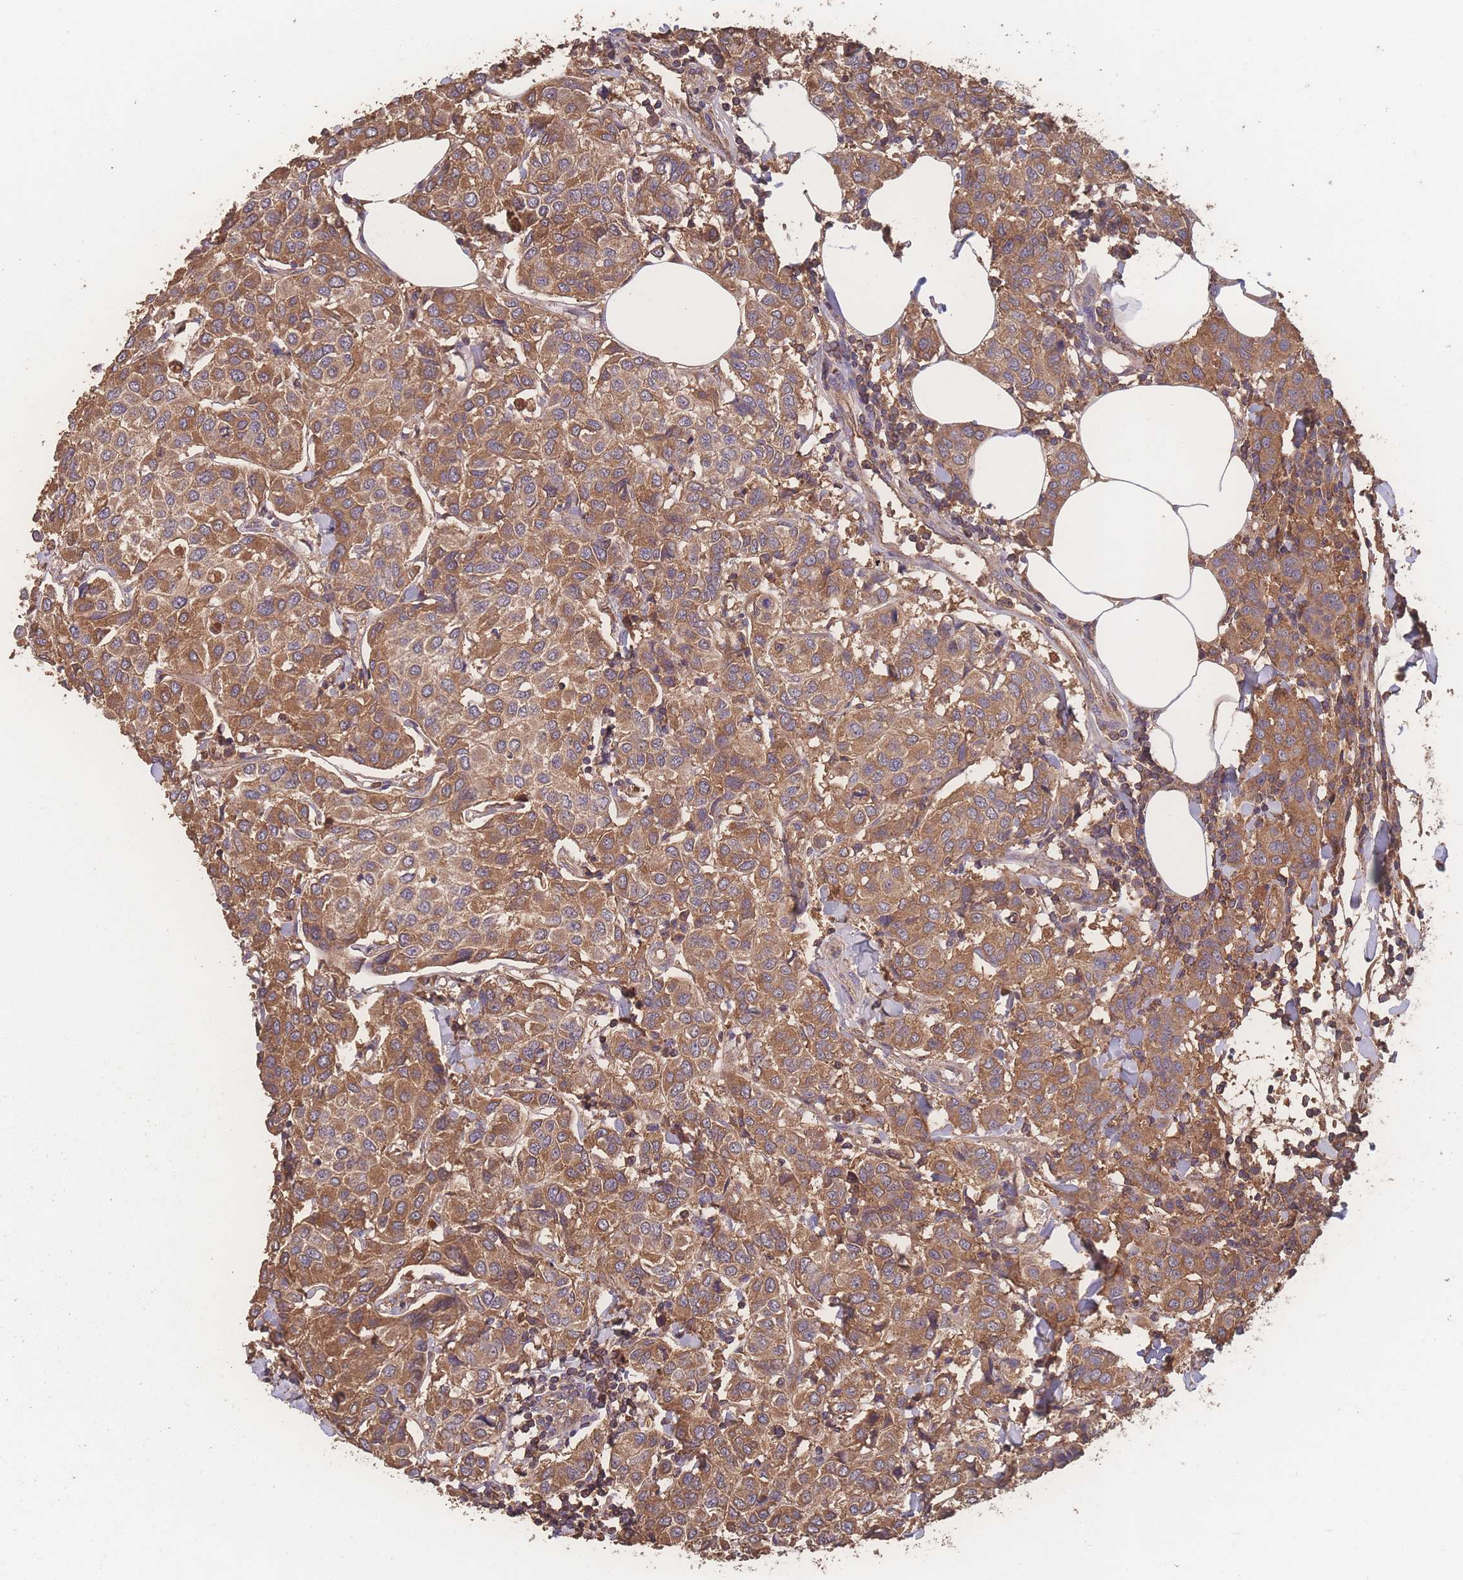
{"staining": {"intensity": "moderate", "quantity": ">75%", "location": "cytoplasmic/membranous"}, "tissue": "breast cancer", "cell_type": "Tumor cells", "image_type": "cancer", "snomed": [{"axis": "morphology", "description": "Duct carcinoma"}, {"axis": "topography", "description": "Breast"}], "caption": "Protein expression by immunohistochemistry exhibits moderate cytoplasmic/membranous positivity in about >75% of tumor cells in breast cancer (invasive ductal carcinoma).", "gene": "ATXN10", "patient": {"sex": "female", "age": 55}}